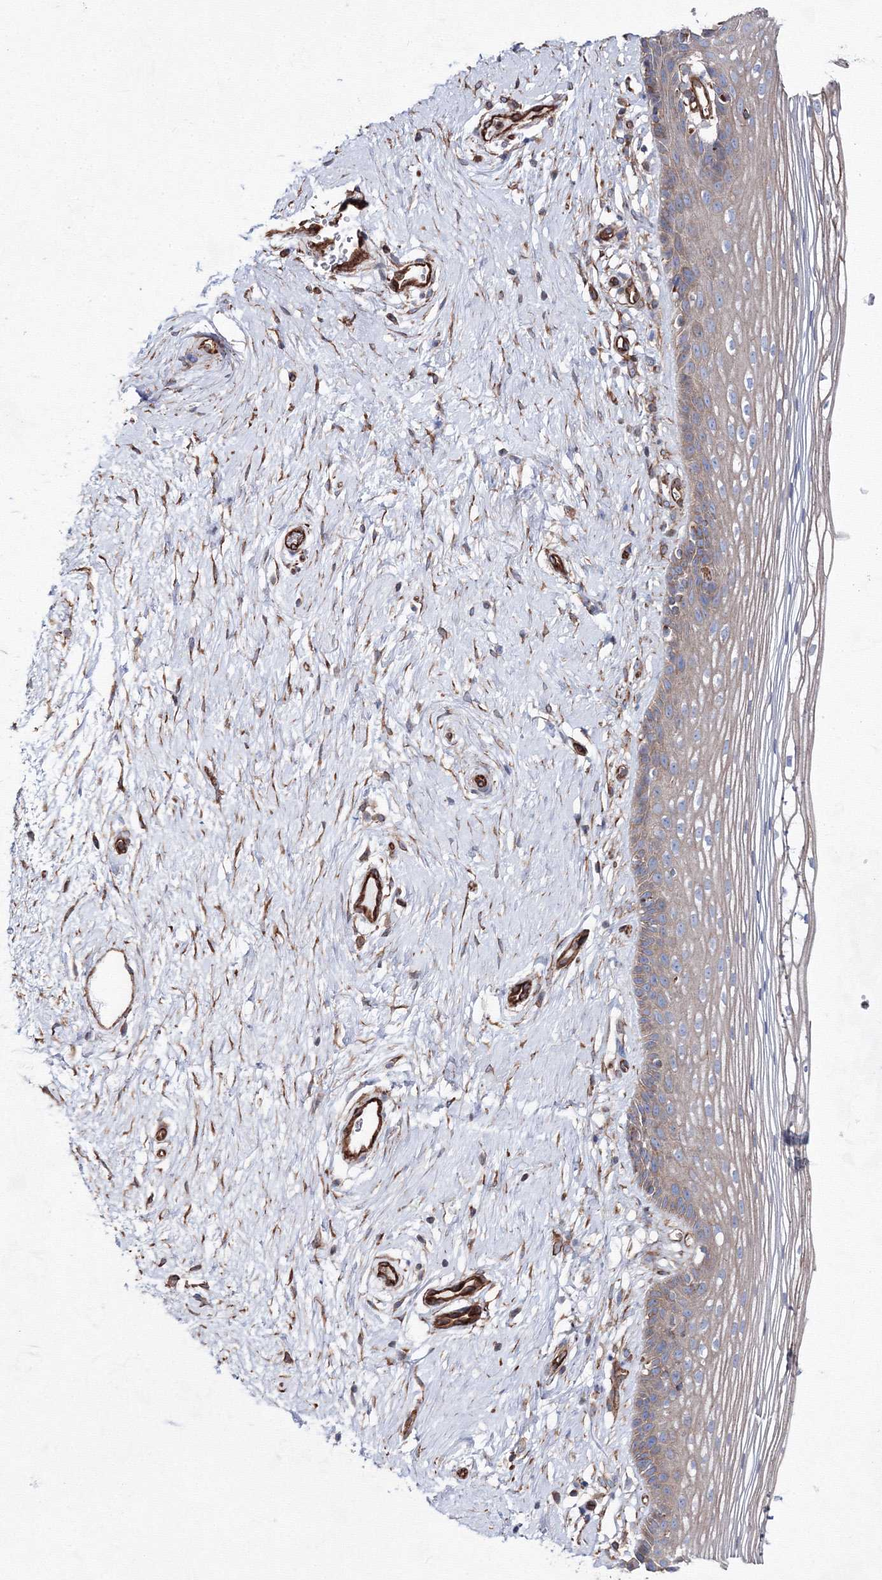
{"staining": {"intensity": "weak", "quantity": "25%-75%", "location": "cytoplasmic/membranous"}, "tissue": "vagina", "cell_type": "Squamous epithelial cells", "image_type": "normal", "snomed": [{"axis": "morphology", "description": "Normal tissue, NOS"}, {"axis": "topography", "description": "Vagina"}], "caption": "Weak cytoplasmic/membranous protein positivity is identified in approximately 25%-75% of squamous epithelial cells in vagina.", "gene": "ANKRD37", "patient": {"sex": "female", "age": 46}}